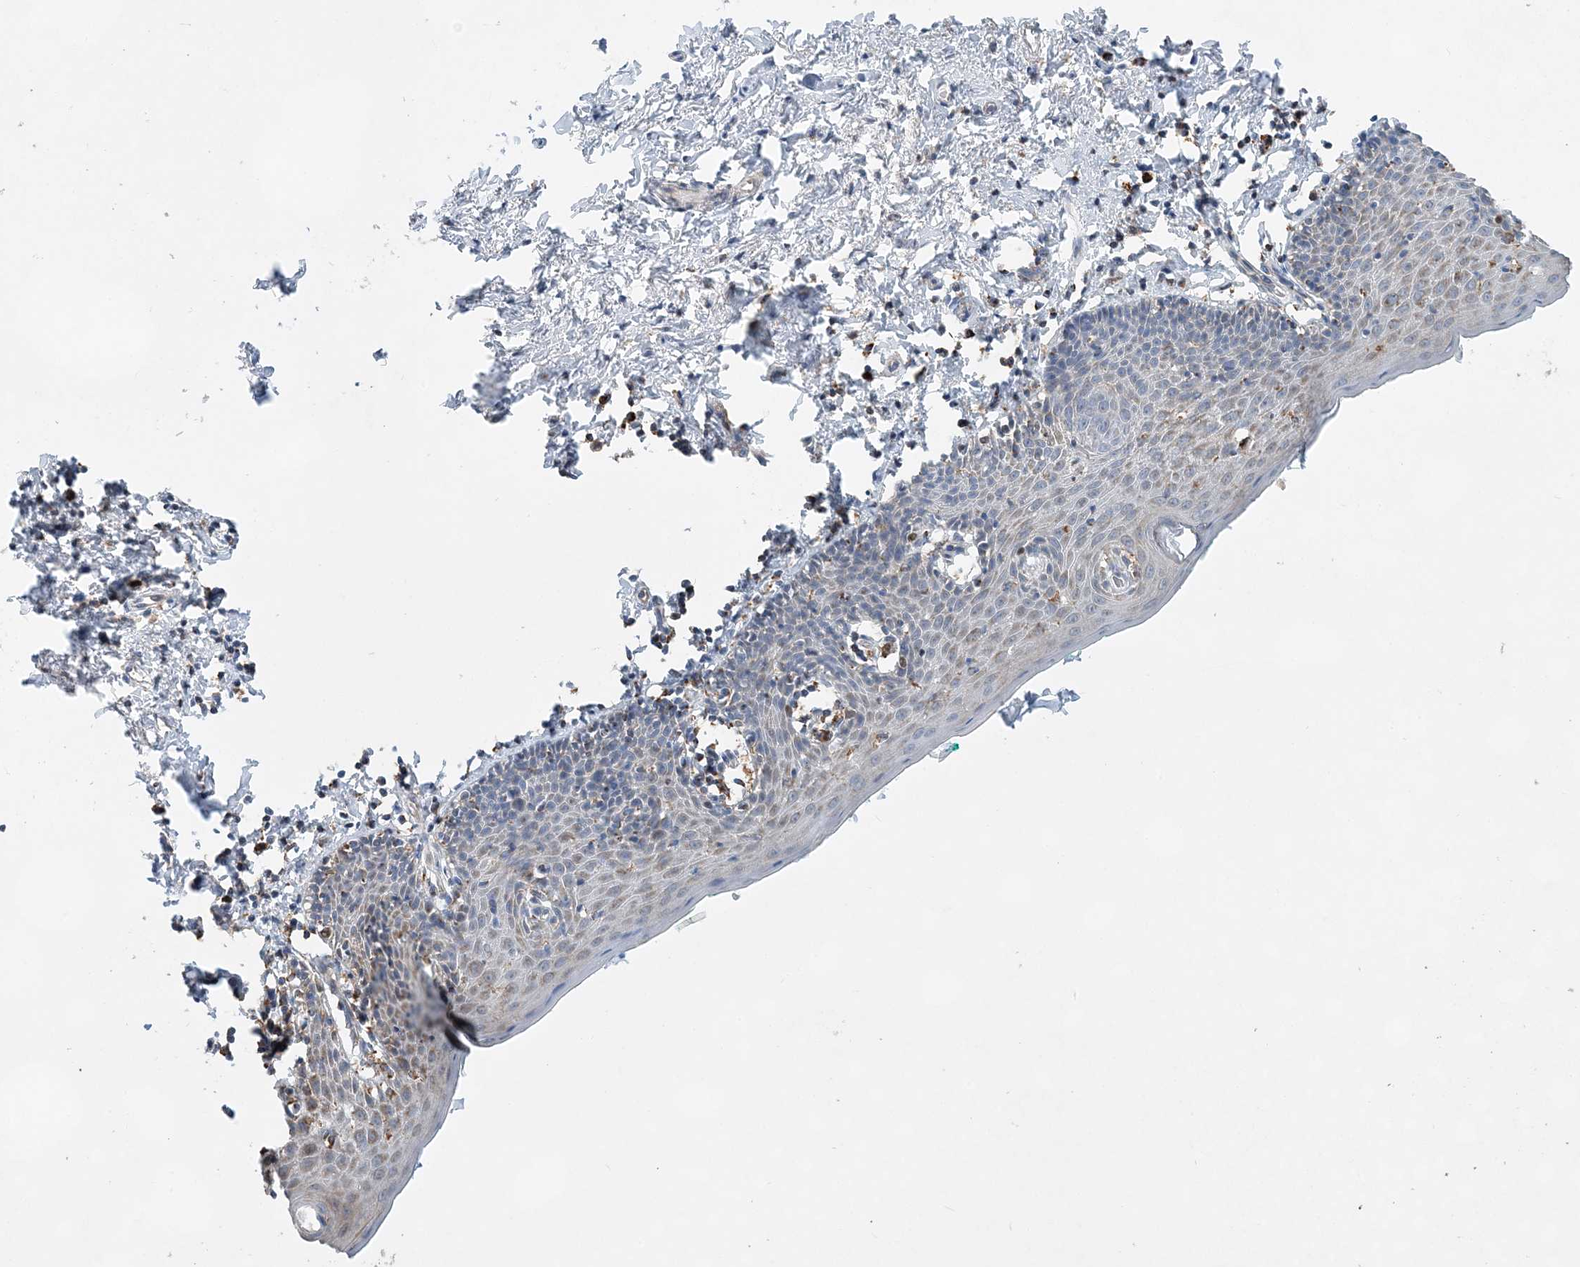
{"staining": {"intensity": "weak", "quantity": "<25%", "location": "cytoplasmic/membranous"}, "tissue": "skin", "cell_type": "Epidermal cells", "image_type": "normal", "snomed": [{"axis": "morphology", "description": "Normal tissue, NOS"}, {"axis": "topography", "description": "Vulva"}], "caption": "Human skin stained for a protein using immunohistochemistry (IHC) demonstrates no expression in epidermal cells.", "gene": "TRAPPC13", "patient": {"sex": "female", "age": 66}}